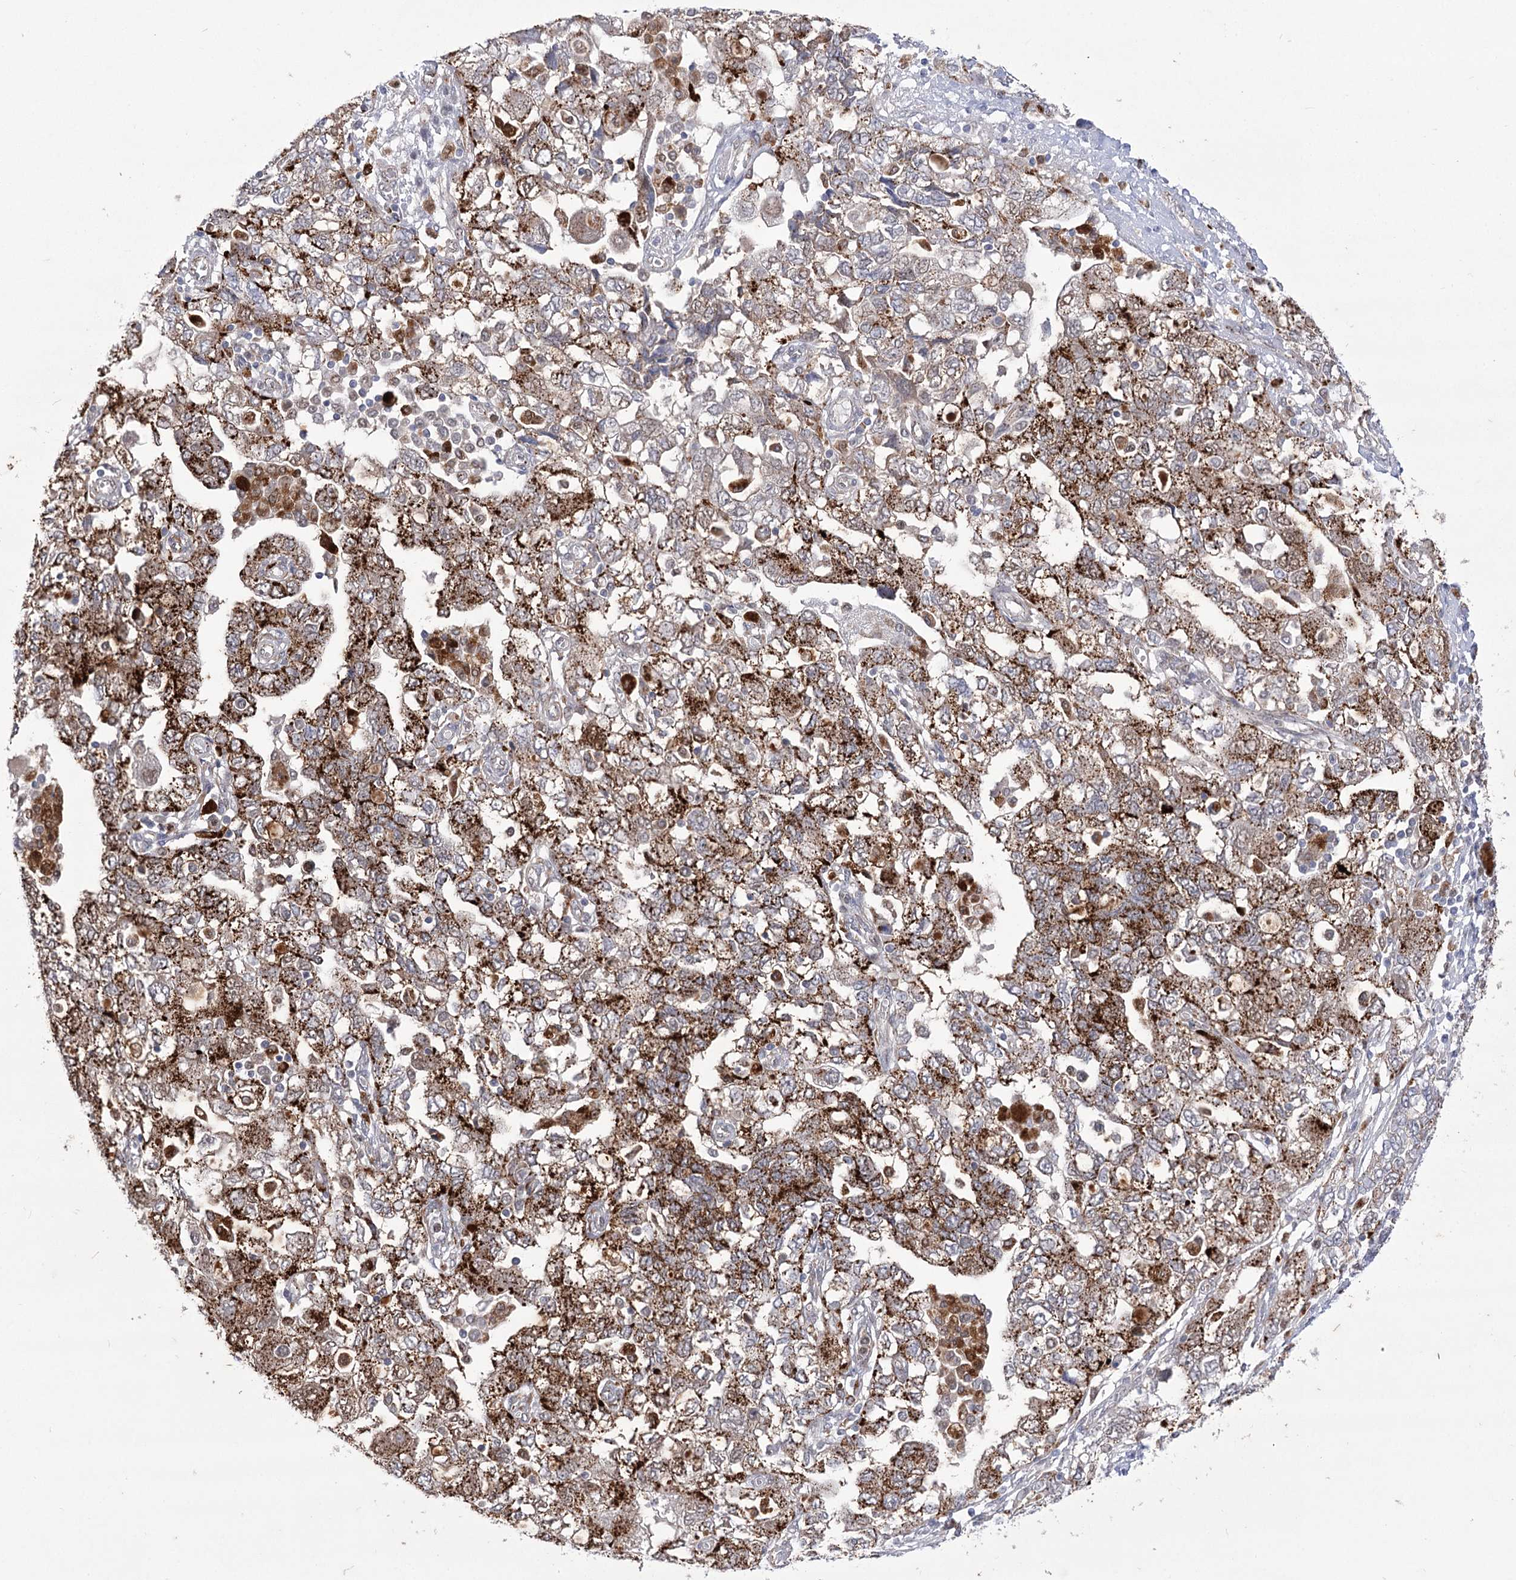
{"staining": {"intensity": "strong", "quantity": ">75%", "location": "cytoplasmic/membranous"}, "tissue": "ovarian cancer", "cell_type": "Tumor cells", "image_type": "cancer", "snomed": [{"axis": "morphology", "description": "Carcinoma, NOS"}, {"axis": "morphology", "description": "Cystadenocarcinoma, serous, NOS"}, {"axis": "topography", "description": "Ovary"}], "caption": "Protein positivity by immunohistochemistry shows strong cytoplasmic/membranous staining in approximately >75% of tumor cells in ovarian serous cystadenocarcinoma.", "gene": "SIAE", "patient": {"sex": "female", "age": 69}}